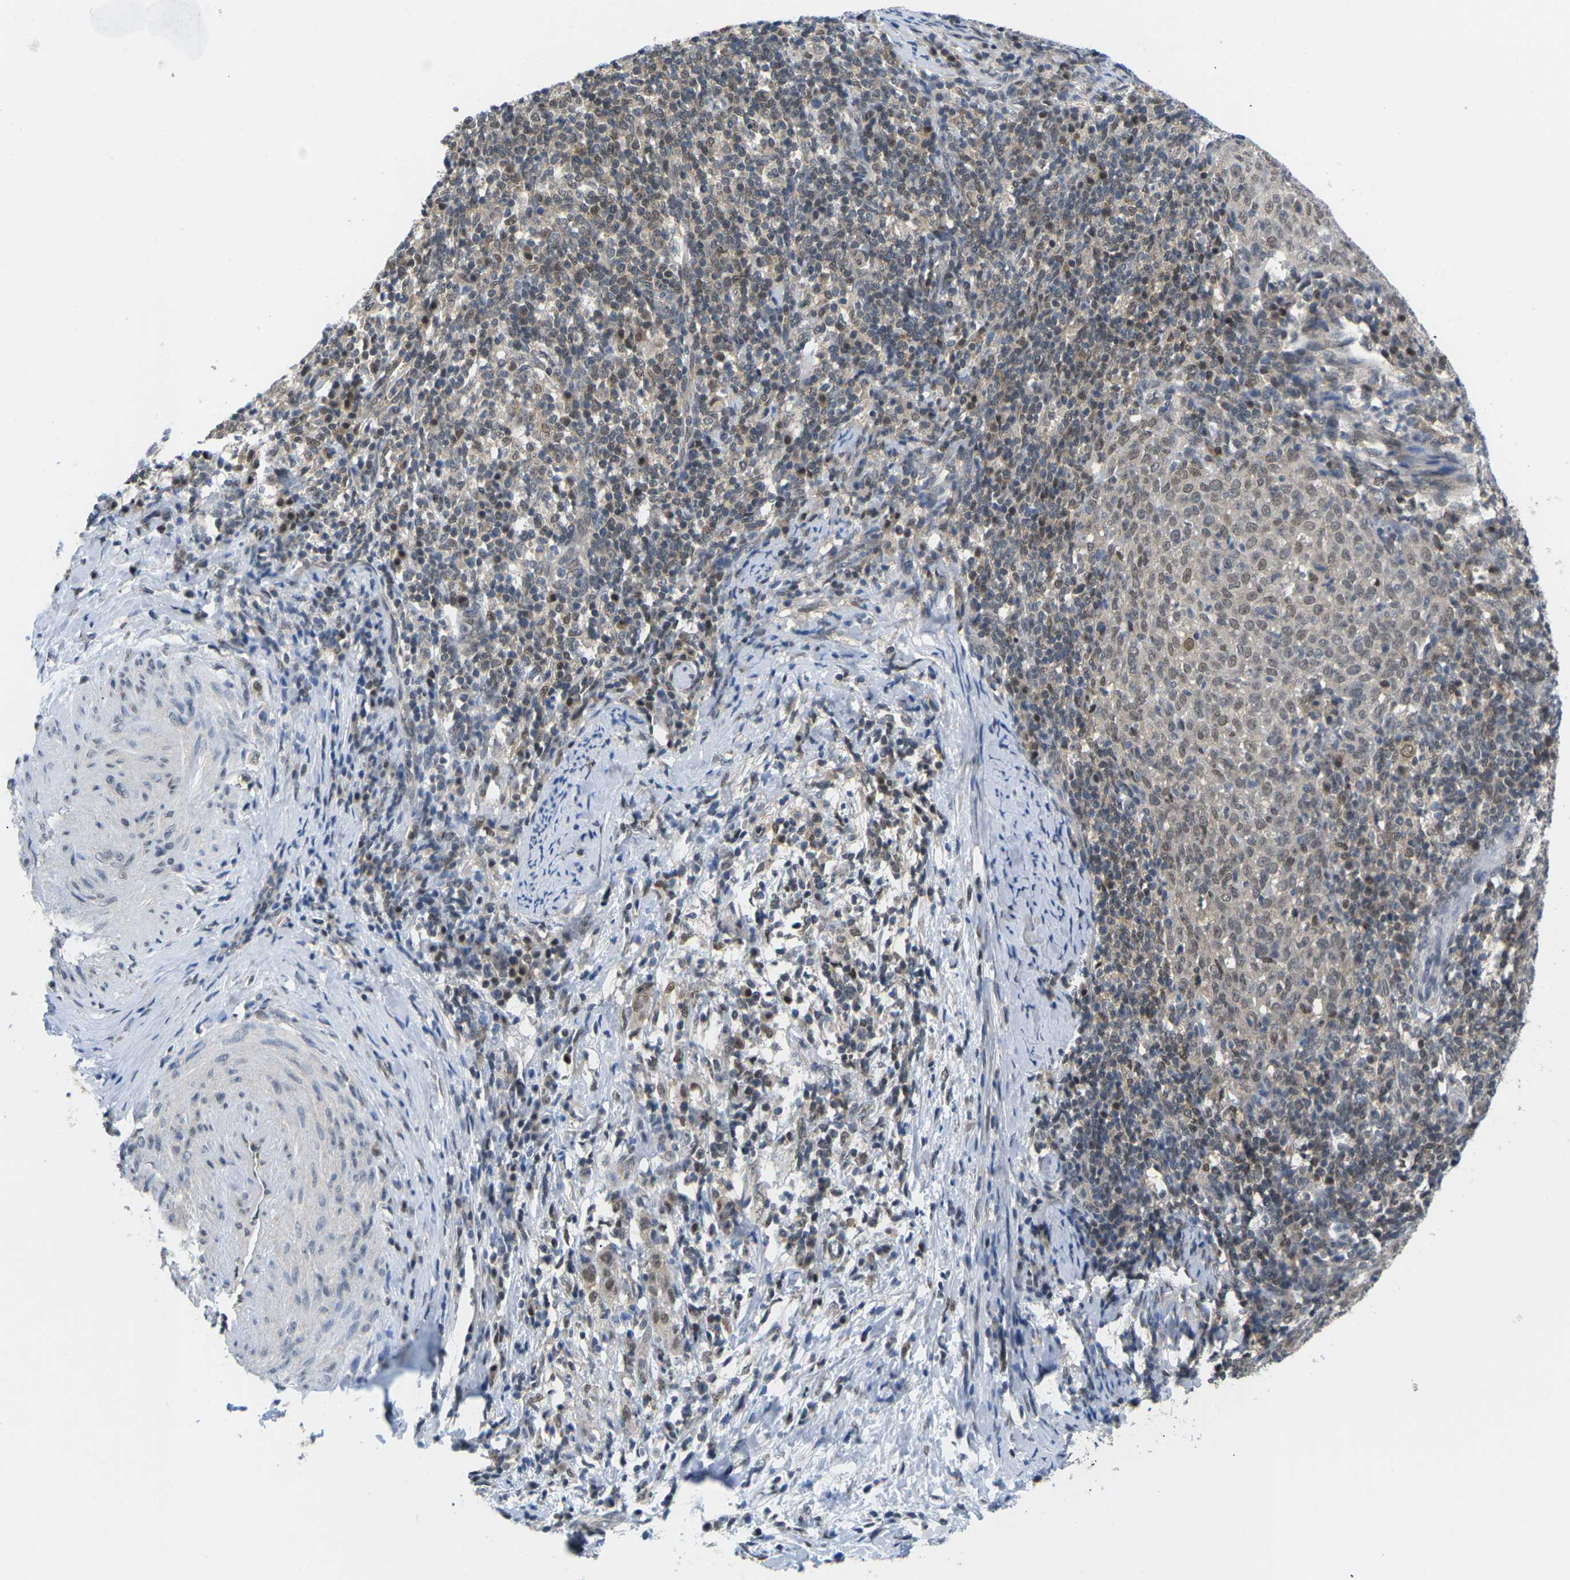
{"staining": {"intensity": "moderate", "quantity": ">75%", "location": "nuclear"}, "tissue": "cervical cancer", "cell_type": "Tumor cells", "image_type": "cancer", "snomed": [{"axis": "morphology", "description": "Squamous cell carcinoma, NOS"}, {"axis": "topography", "description": "Cervix"}], "caption": "The image reveals staining of cervical cancer, revealing moderate nuclear protein positivity (brown color) within tumor cells.", "gene": "UBA7", "patient": {"sex": "female", "age": 51}}